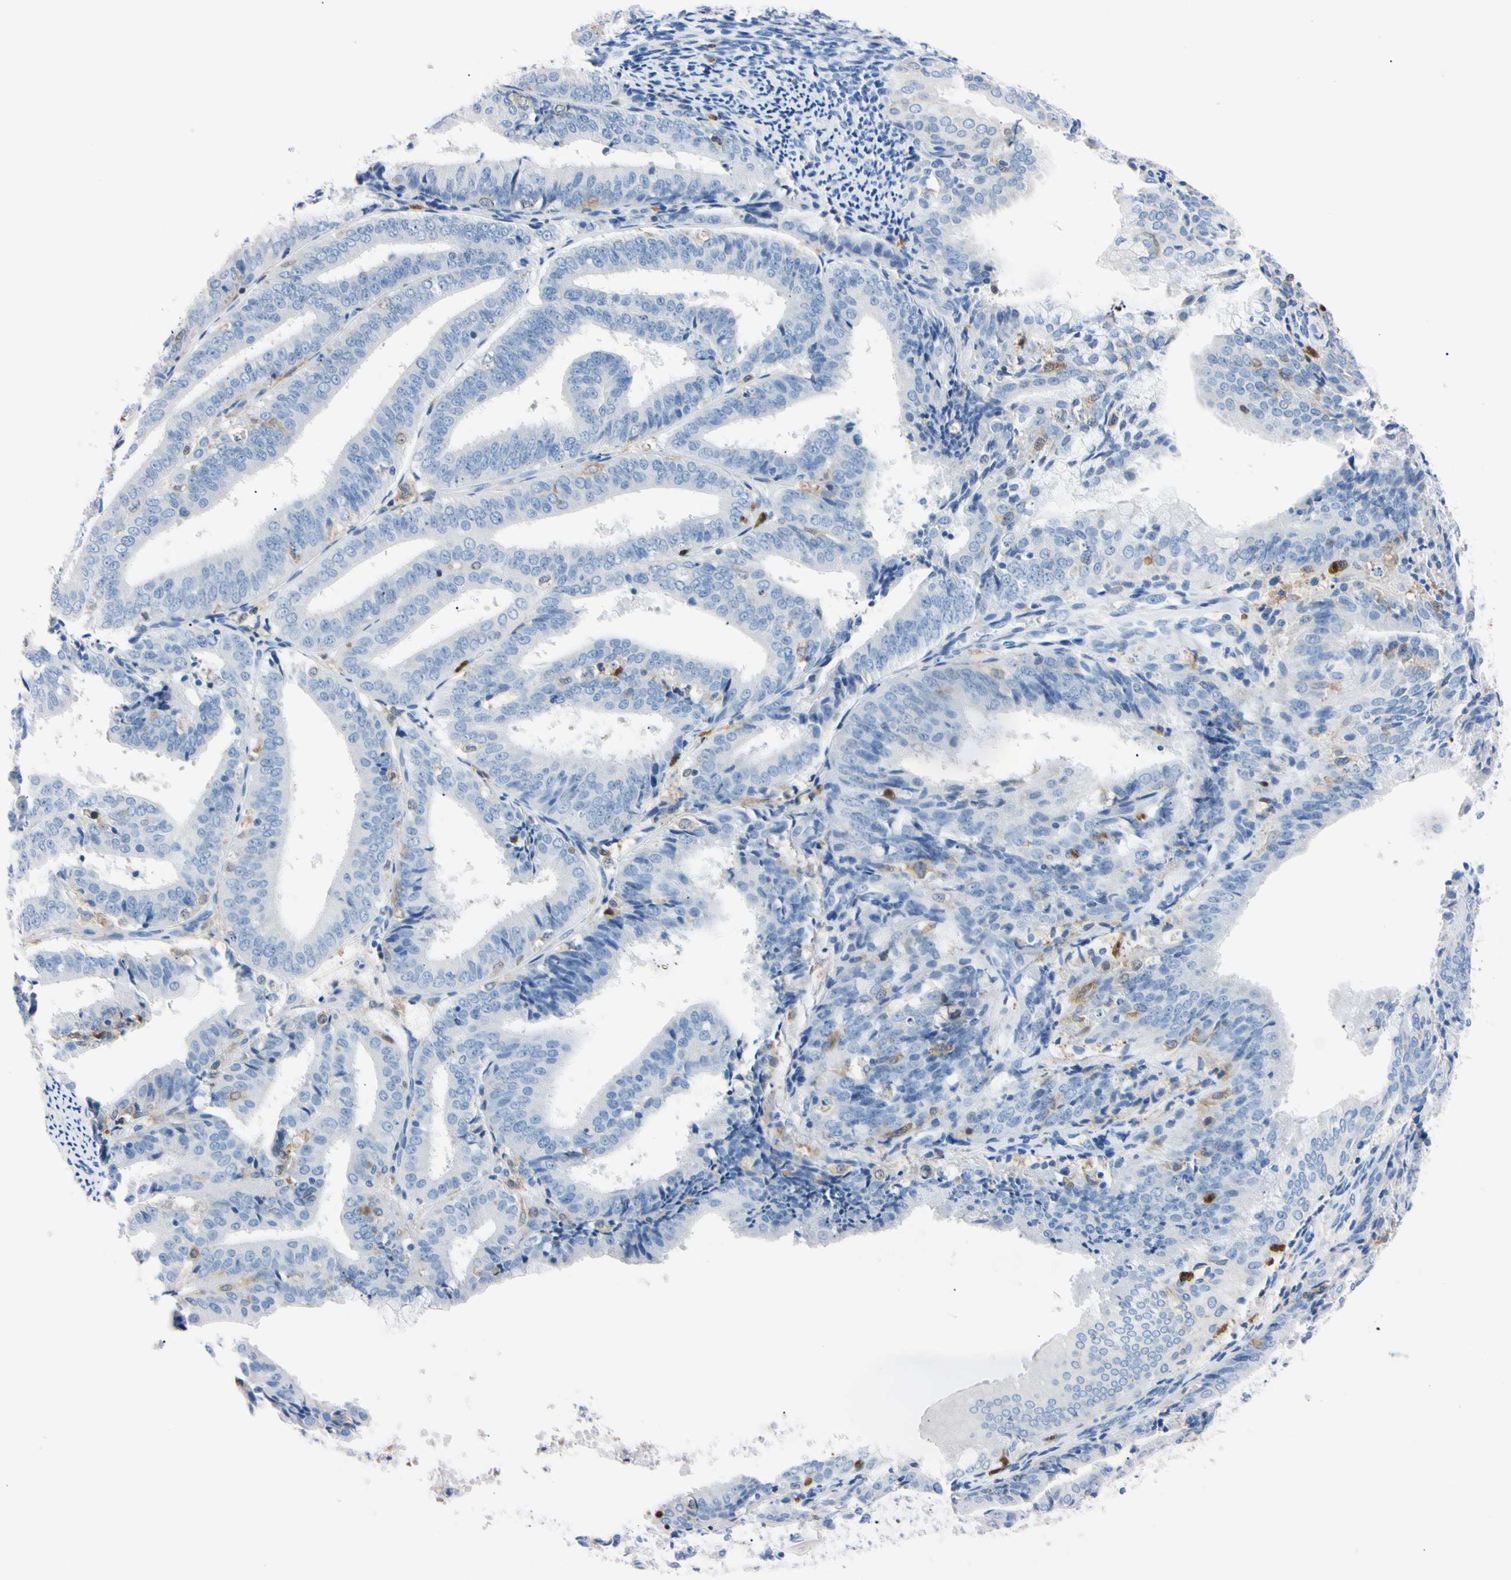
{"staining": {"intensity": "negative", "quantity": "none", "location": "none"}, "tissue": "endometrial cancer", "cell_type": "Tumor cells", "image_type": "cancer", "snomed": [{"axis": "morphology", "description": "Adenocarcinoma, NOS"}, {"axis": "topography", "description": "Endometrium"}], "caption": "Photomicrograph shows no protein expression in tumor cells of endometrial cancer tissue.", "gene": "NCF4", "patient": {"sex": "female", "age": 63}}